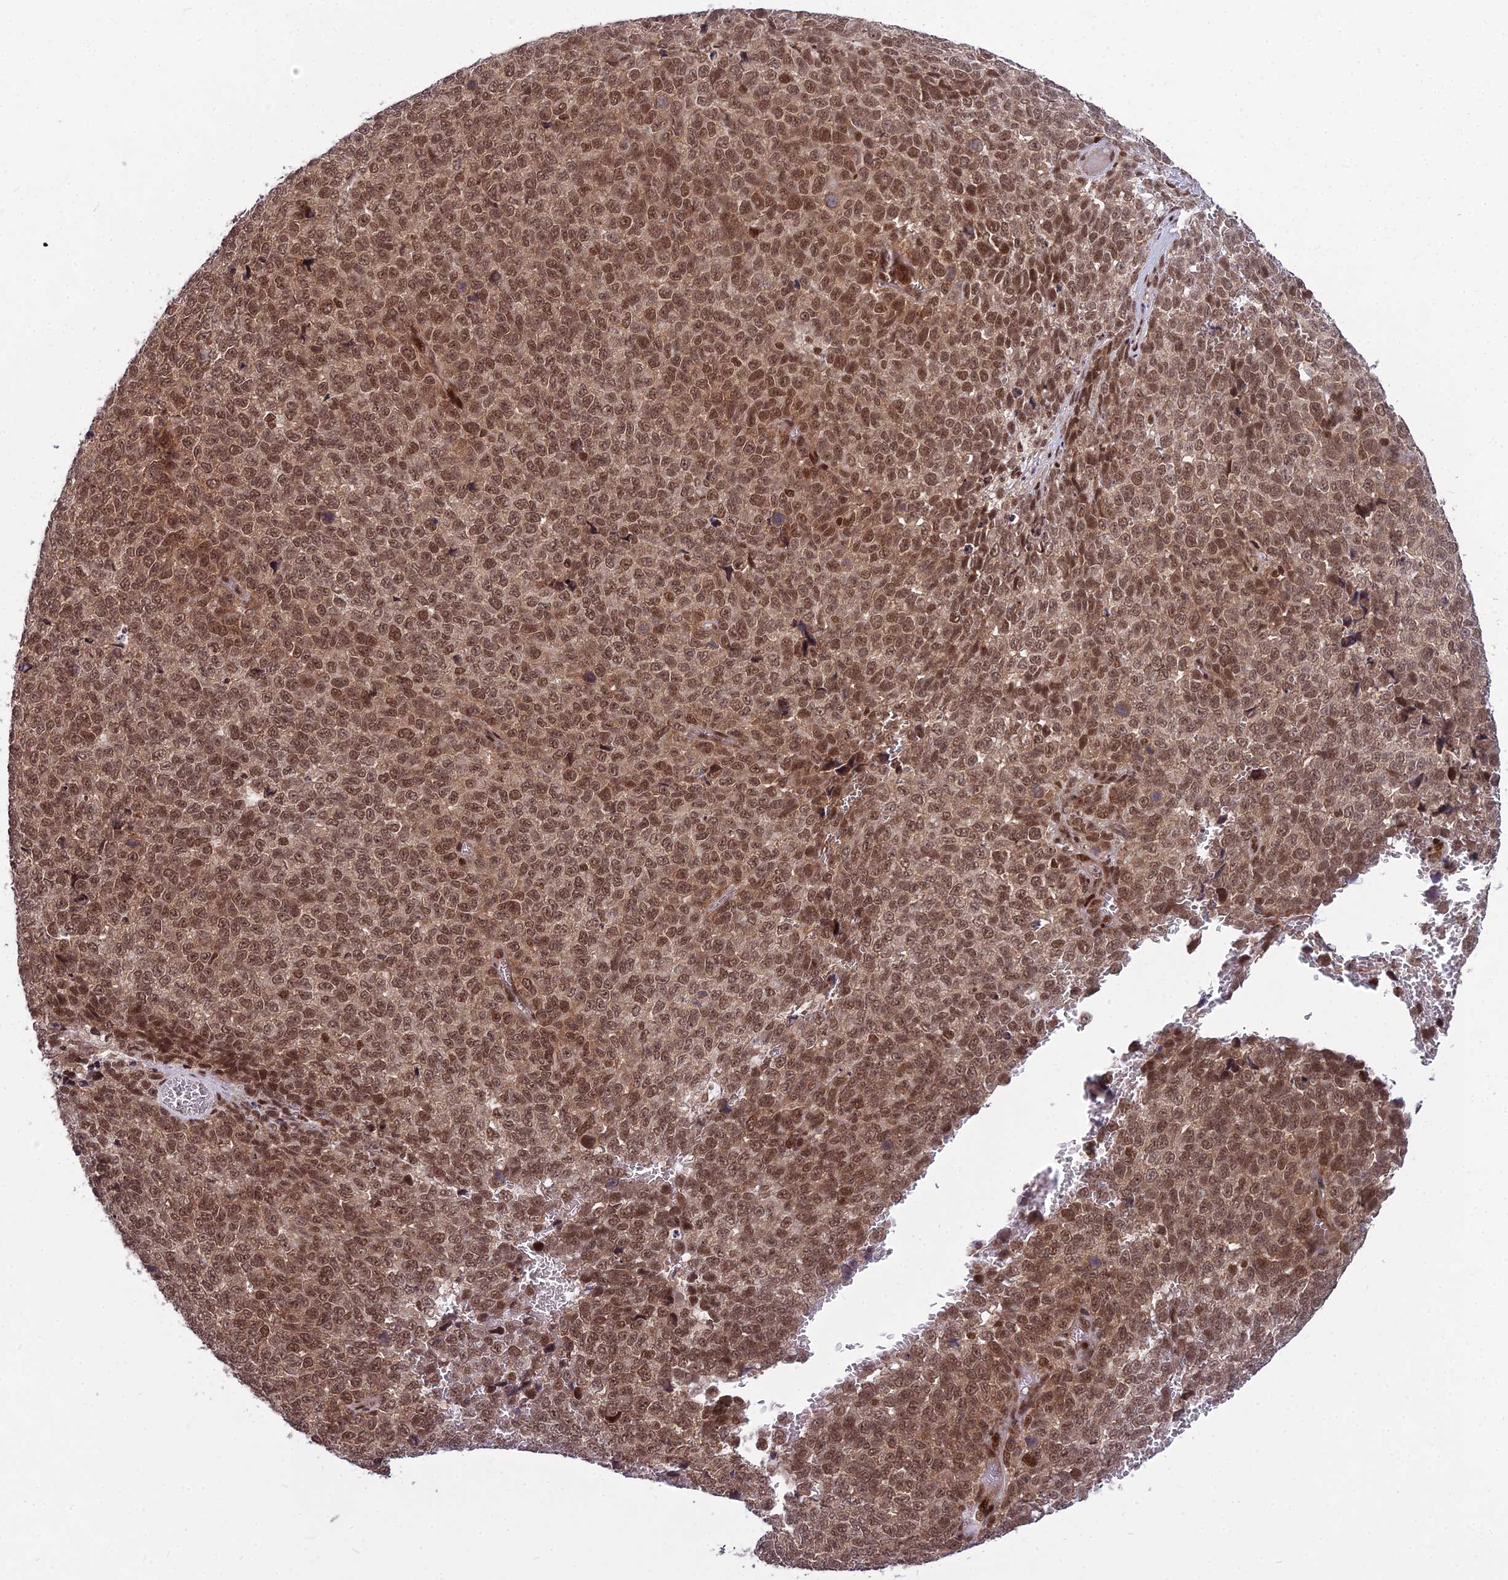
{"staining": {"intensity": "moderate", "quantity": ">75%", "location": "nuclear"}, "tissue": "melanoma", "cell_type": "Tumor cells", "image_type": "cancer", "snomed": [{"axis": "morphology", "description": "Malignant melanoma, NOS"}, {"axis": "topography", "description": "Nose, NOS"}], "caption": "Moderate nuclear staining is identified in about >75% of tumor cells in malignant melanoma.", "gene": "GMEB1", "patient": {"sex": "female", "age": 48}}